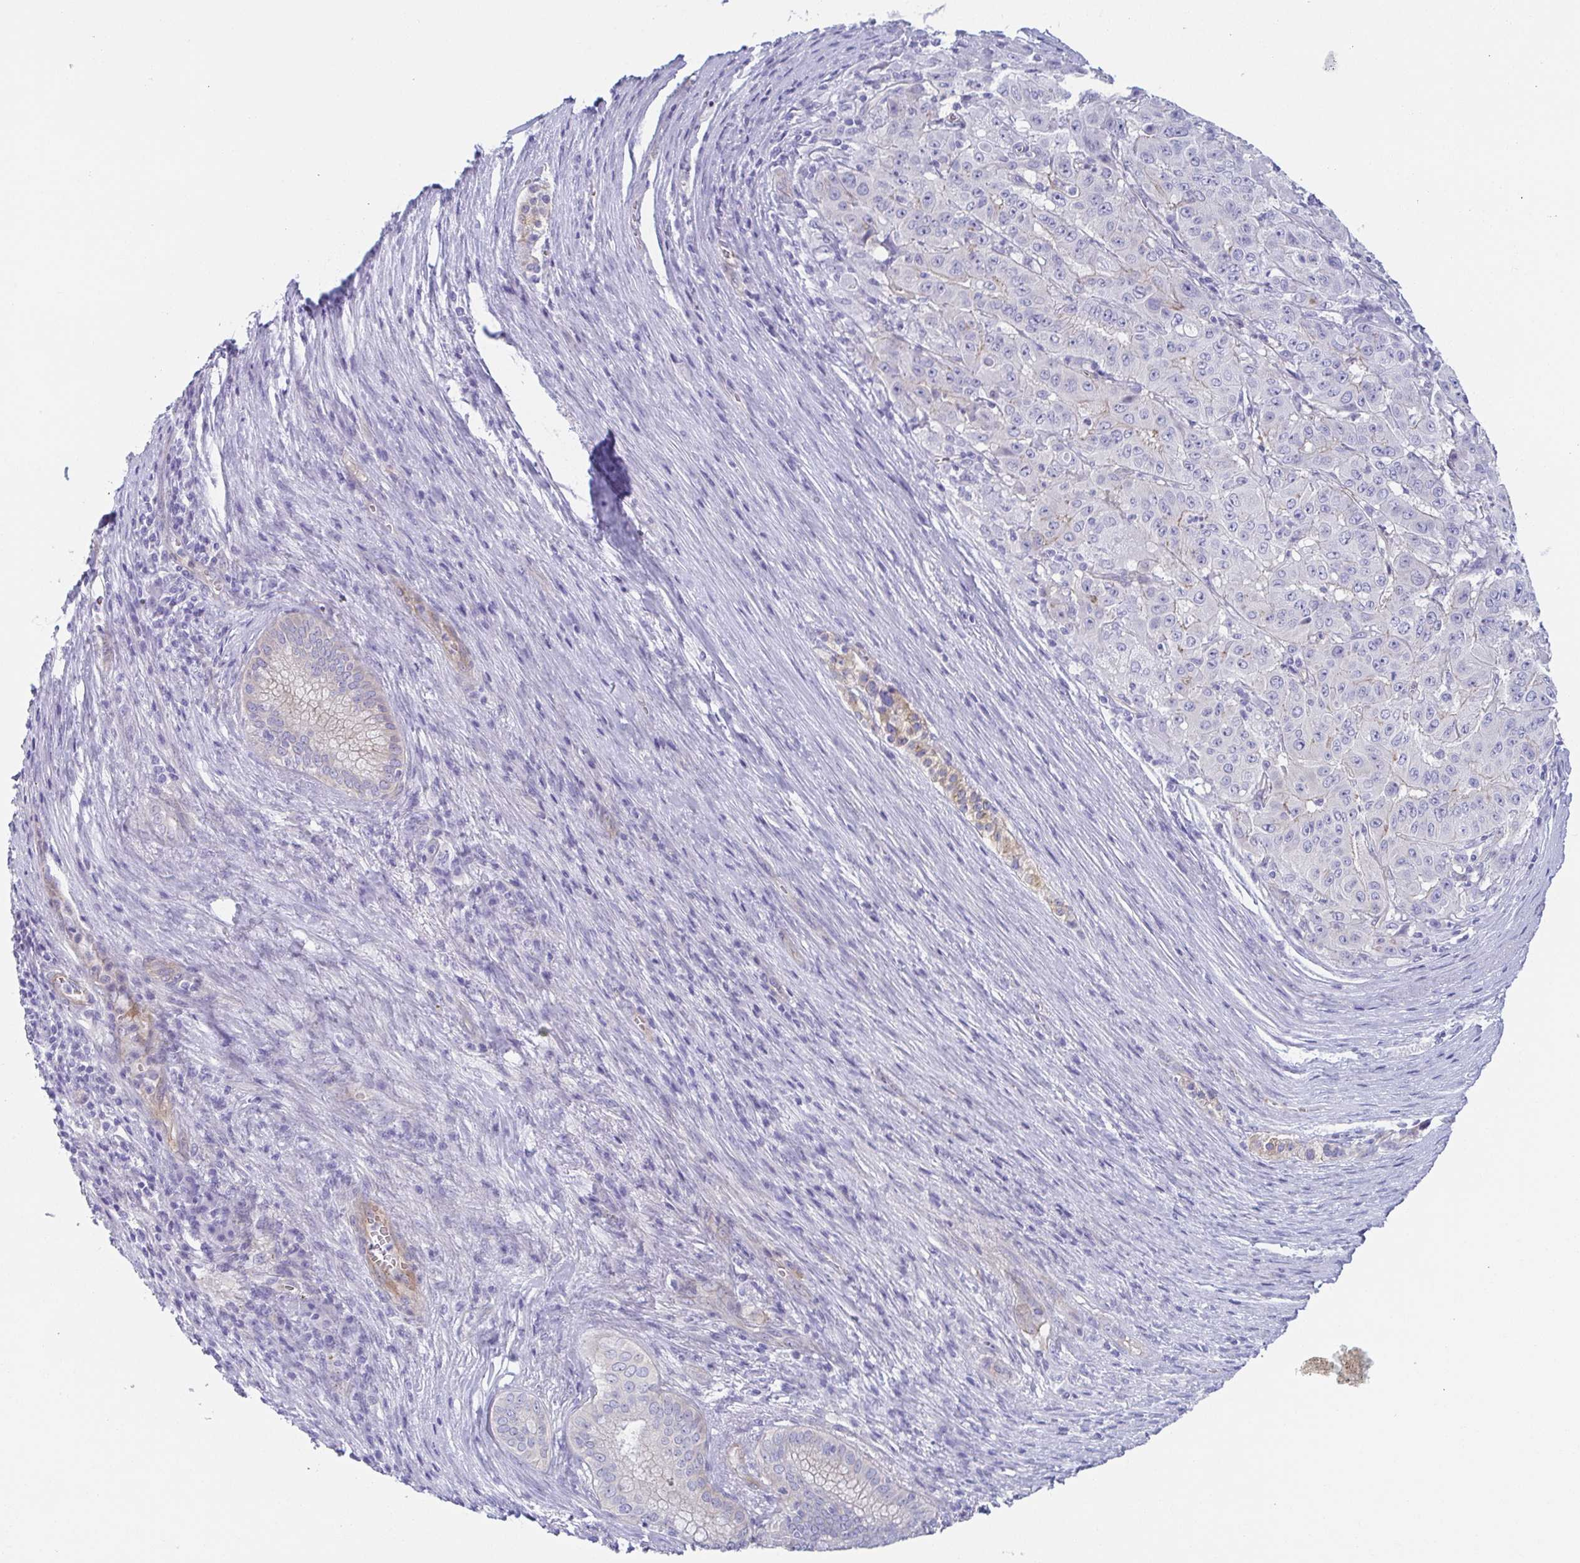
{"staining": {"intensity": "weak", "quantity": "<25%", "location": "cytoplasmic/membranous"}, "tissue": "pancreatic cancer", "cell_type": "Tumor cells", "image_type": "cancer", "snomed": [{"axis": "morphology", "description": "Adenocarcinoma, NOS"}, {"axis": "topography", "description": "Pancreas"}], "caption": "Immunohistochemistry (IHC) image of pancreatic adenocarcinoma stained for a protein (brown), which demonstrates no positivity in tumor cells. (Stains: DAB (3,3'-diaminobenzidine) IHC with hematoxylin counter stain, Microscopy: brightfield microscopy at high magnification).", "gene": "DYNC1I1", "patient": {"sex": "male", "age": 63}}